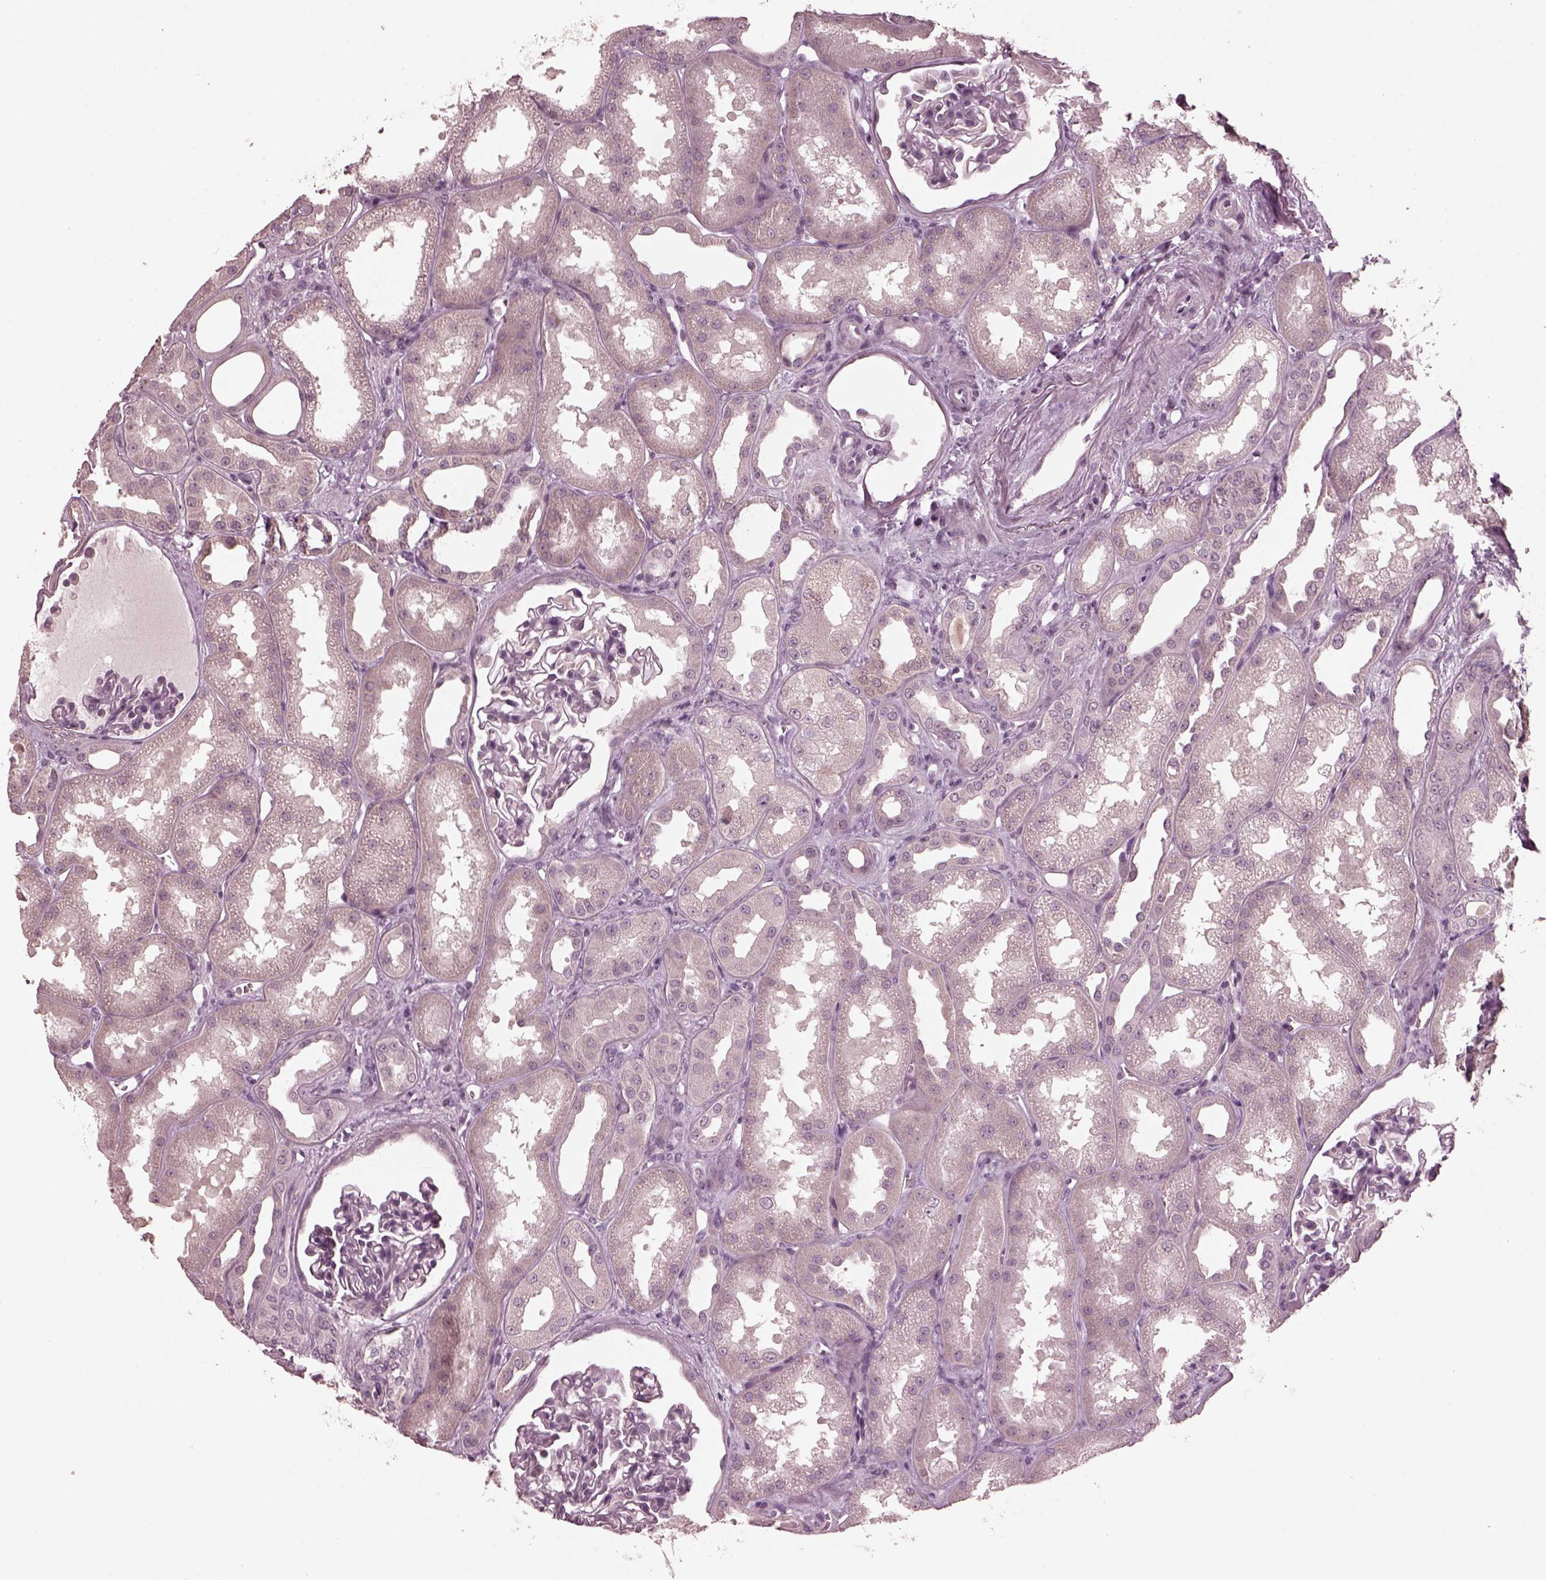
{"staining": {"intensity": "negative", "quantity": "none", "location": "none"}, "tissue": "kidney", "cell_type": "Cells in glomeruli", "image_type": "normal", "snomed": [{"axis": "morphology", "description": "Normal tissue, NOS"}, {"axis": "topography", "description": "Kidney"}], "caption": "The micrograph shows no staining of cells in glomeruli in normal kidney. Brightfield microscopy of immunohistochemistry stained with DAB (brown) and hematoxylin (blue), captured at high magnification.", "gene": "RGS7", "patient": {"sex": "male", "age": 61}}